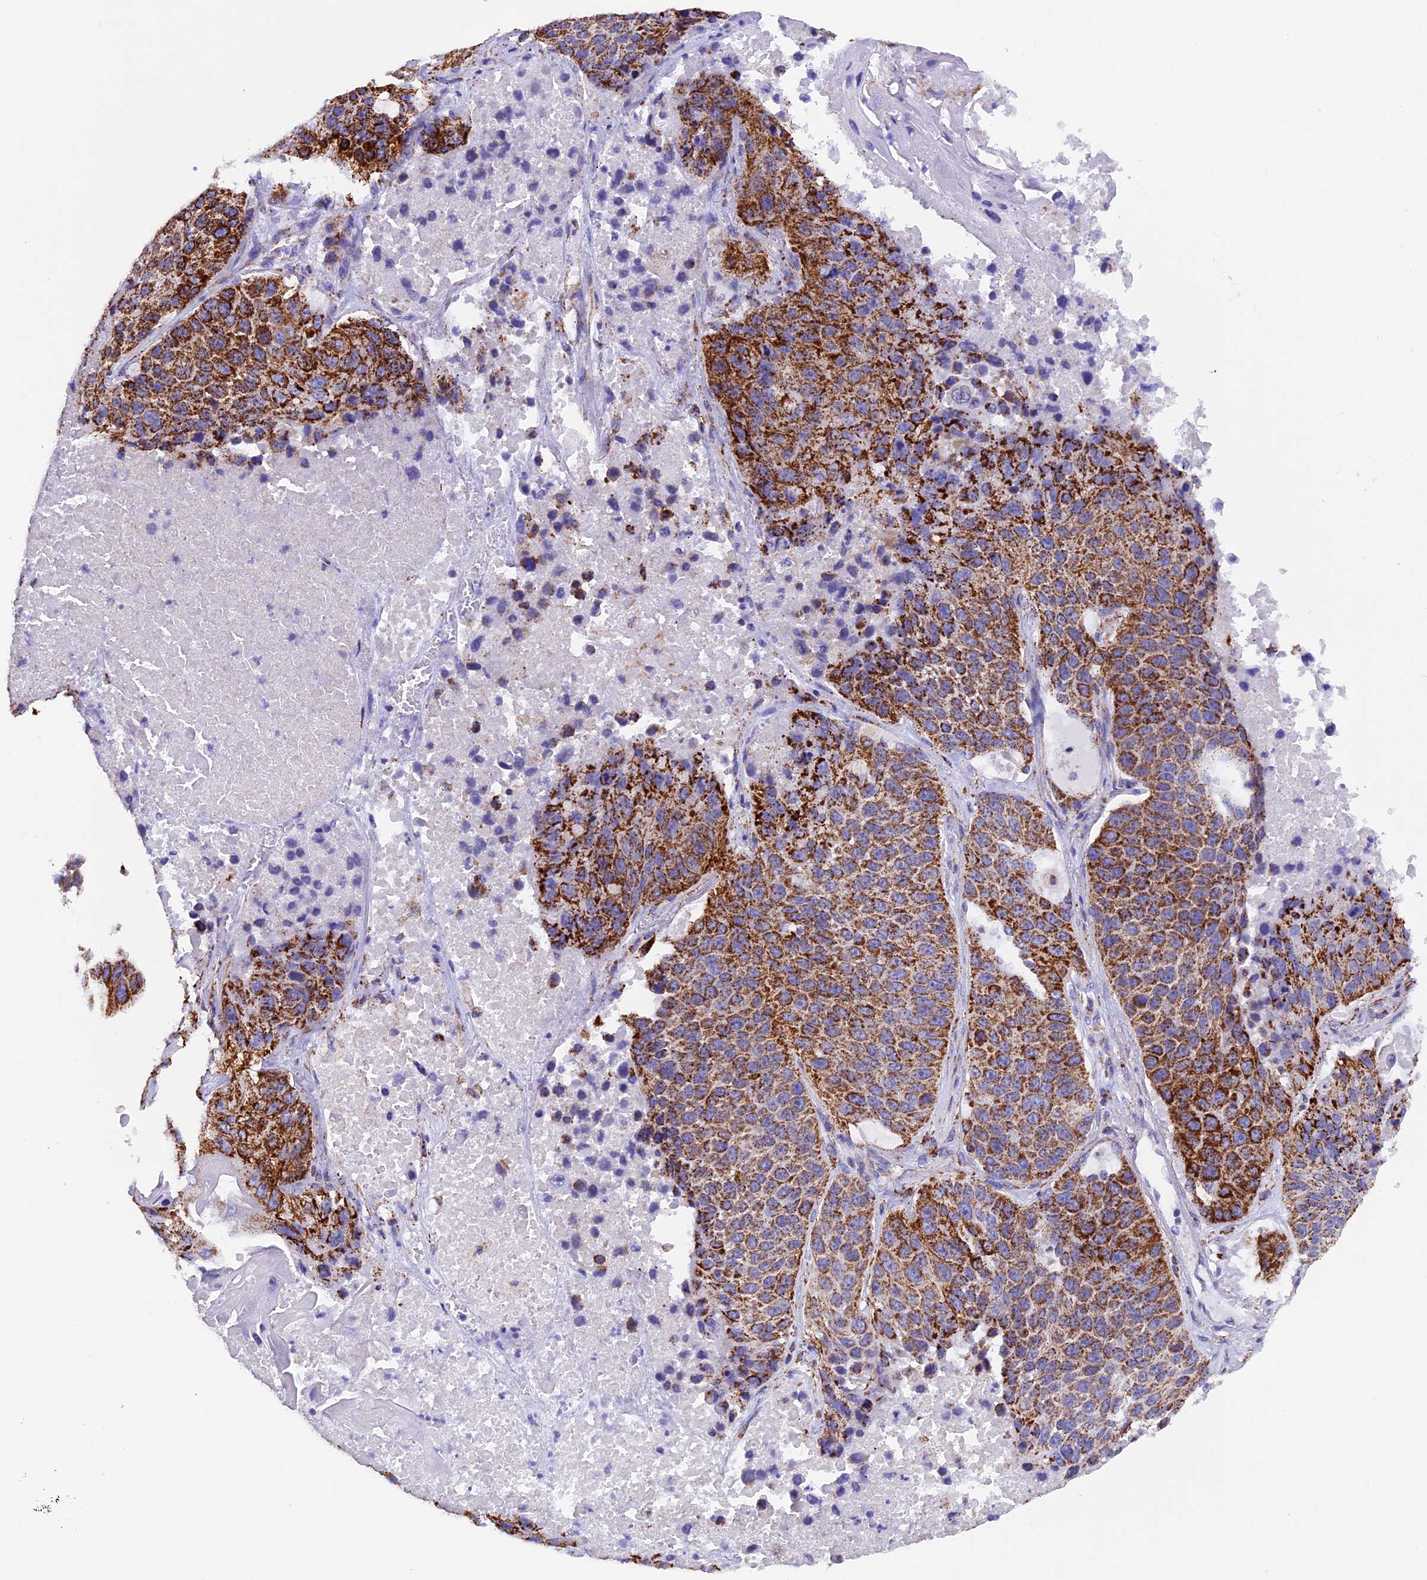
{"staining": {"intensity": "strong", "quantity": "25%-75%", "location": "cytoplasmic/membranous"}, "tissue": "lung cancer", "cell_type": "Tumor cells", "image_type": "cancer", "snomed": [{"axis": "morphology", "description": "Squamous cell carcinoma, NOS"}, {"axis": "topography", "description": "Lung"}], "caption": "Brown immunohistochemical staining in lung cancer (squamous cell carcinoma) displays strong cytoplasmic/membranous staining in about 25%-75% of tumor cells.", "gene": "SLC8B1", "patient": {"sex": "male", "age": 61}}